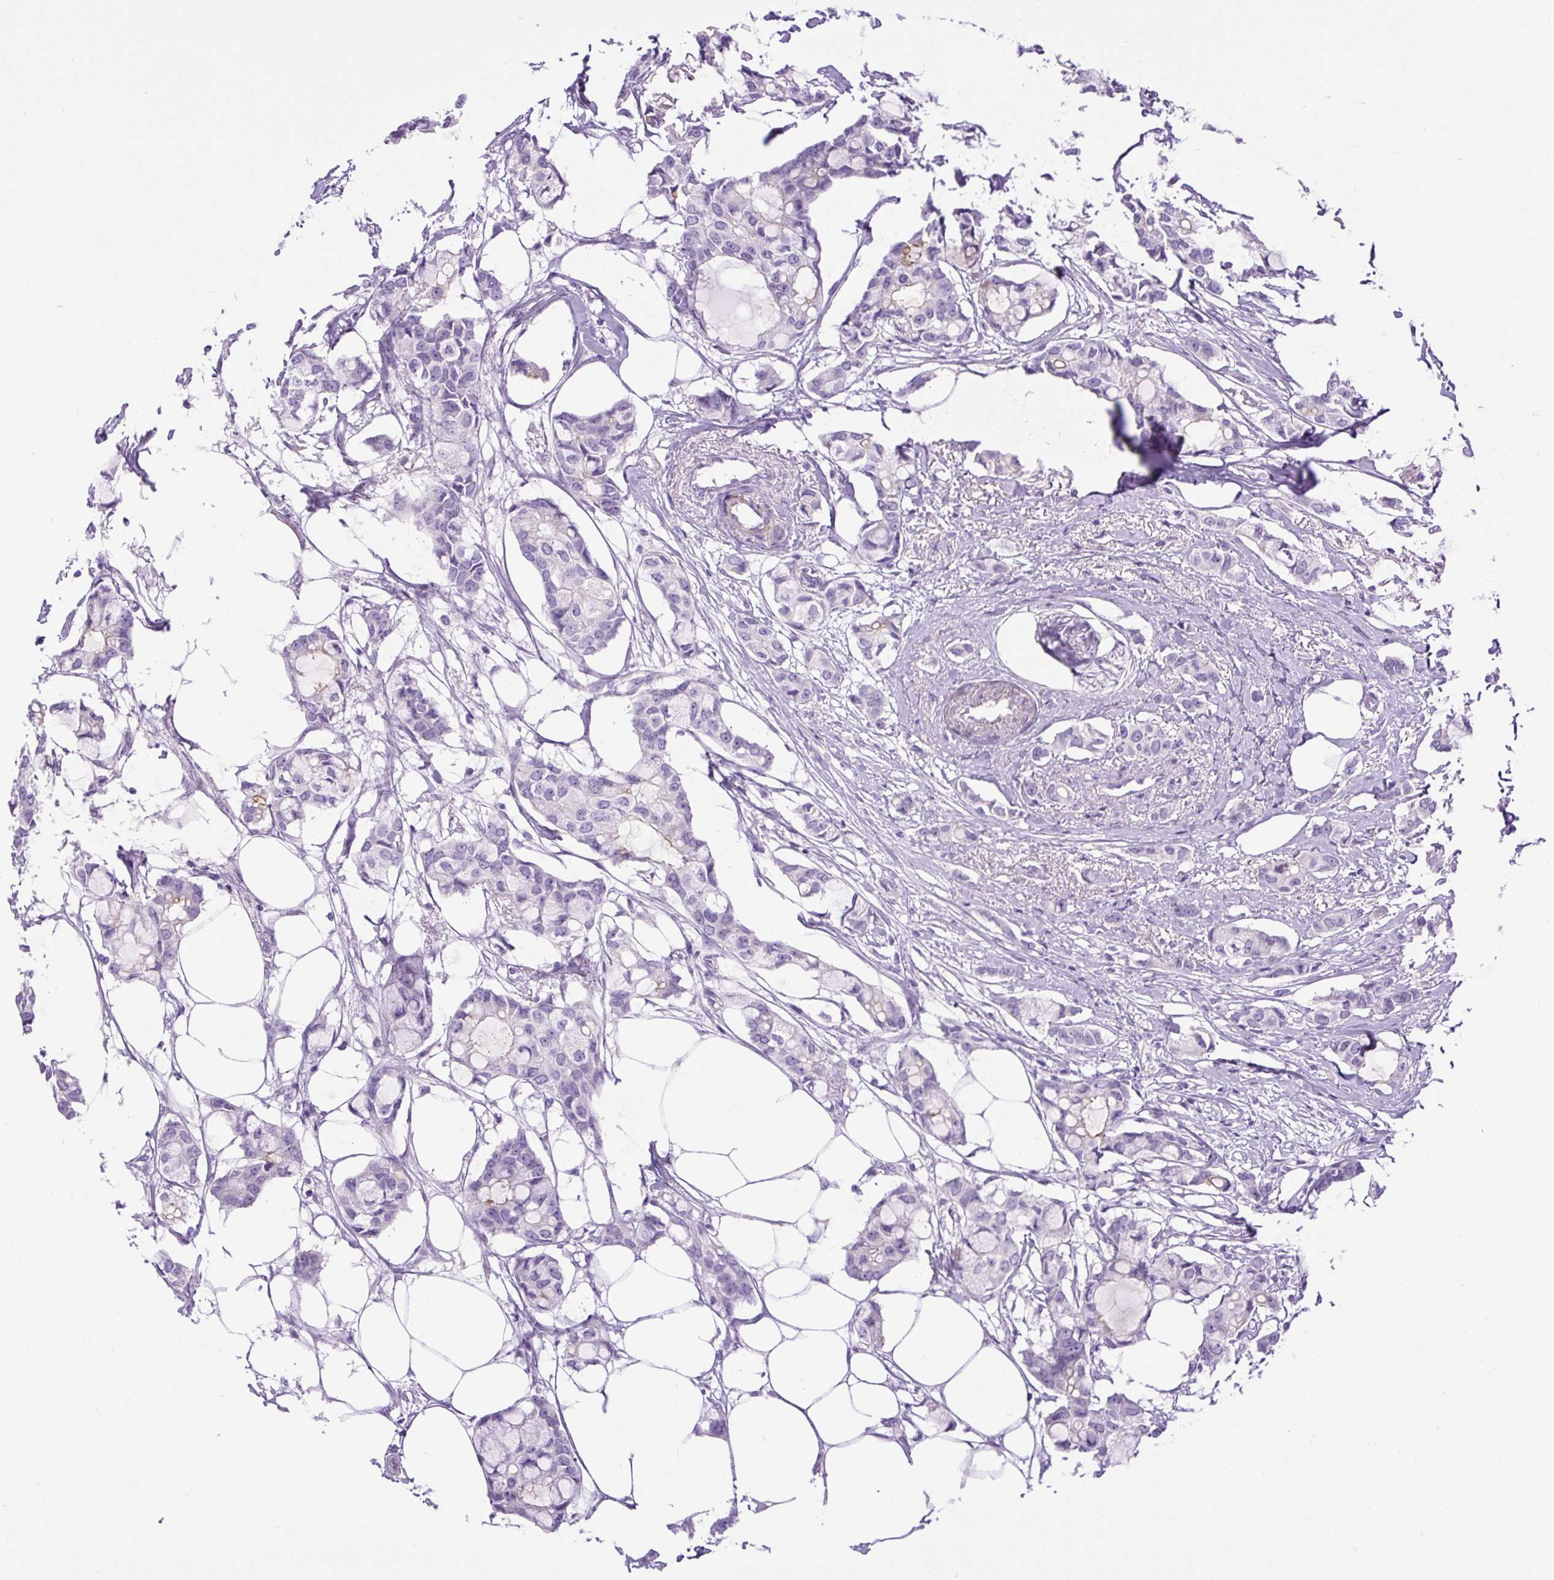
{"staining": {"intensity": "negative", "quantity": "none", "location": "none"}, "tissue": "breast cancer", "cell_type": "Tumor cells", "image_type": "cancer", "snomed": [{"axis": "morphology", "description": "Duct carcinoma"}, {"axis": "topography", "description": "Breast"}], "caption": "Immunohistochemistry micrograph of human breast invasive ductal carcinoma stained for a protein (brown), which exhibits no expression in tumor cells.", "gene": "VWA7", "patient": {"sex": "female", "age": 73}}